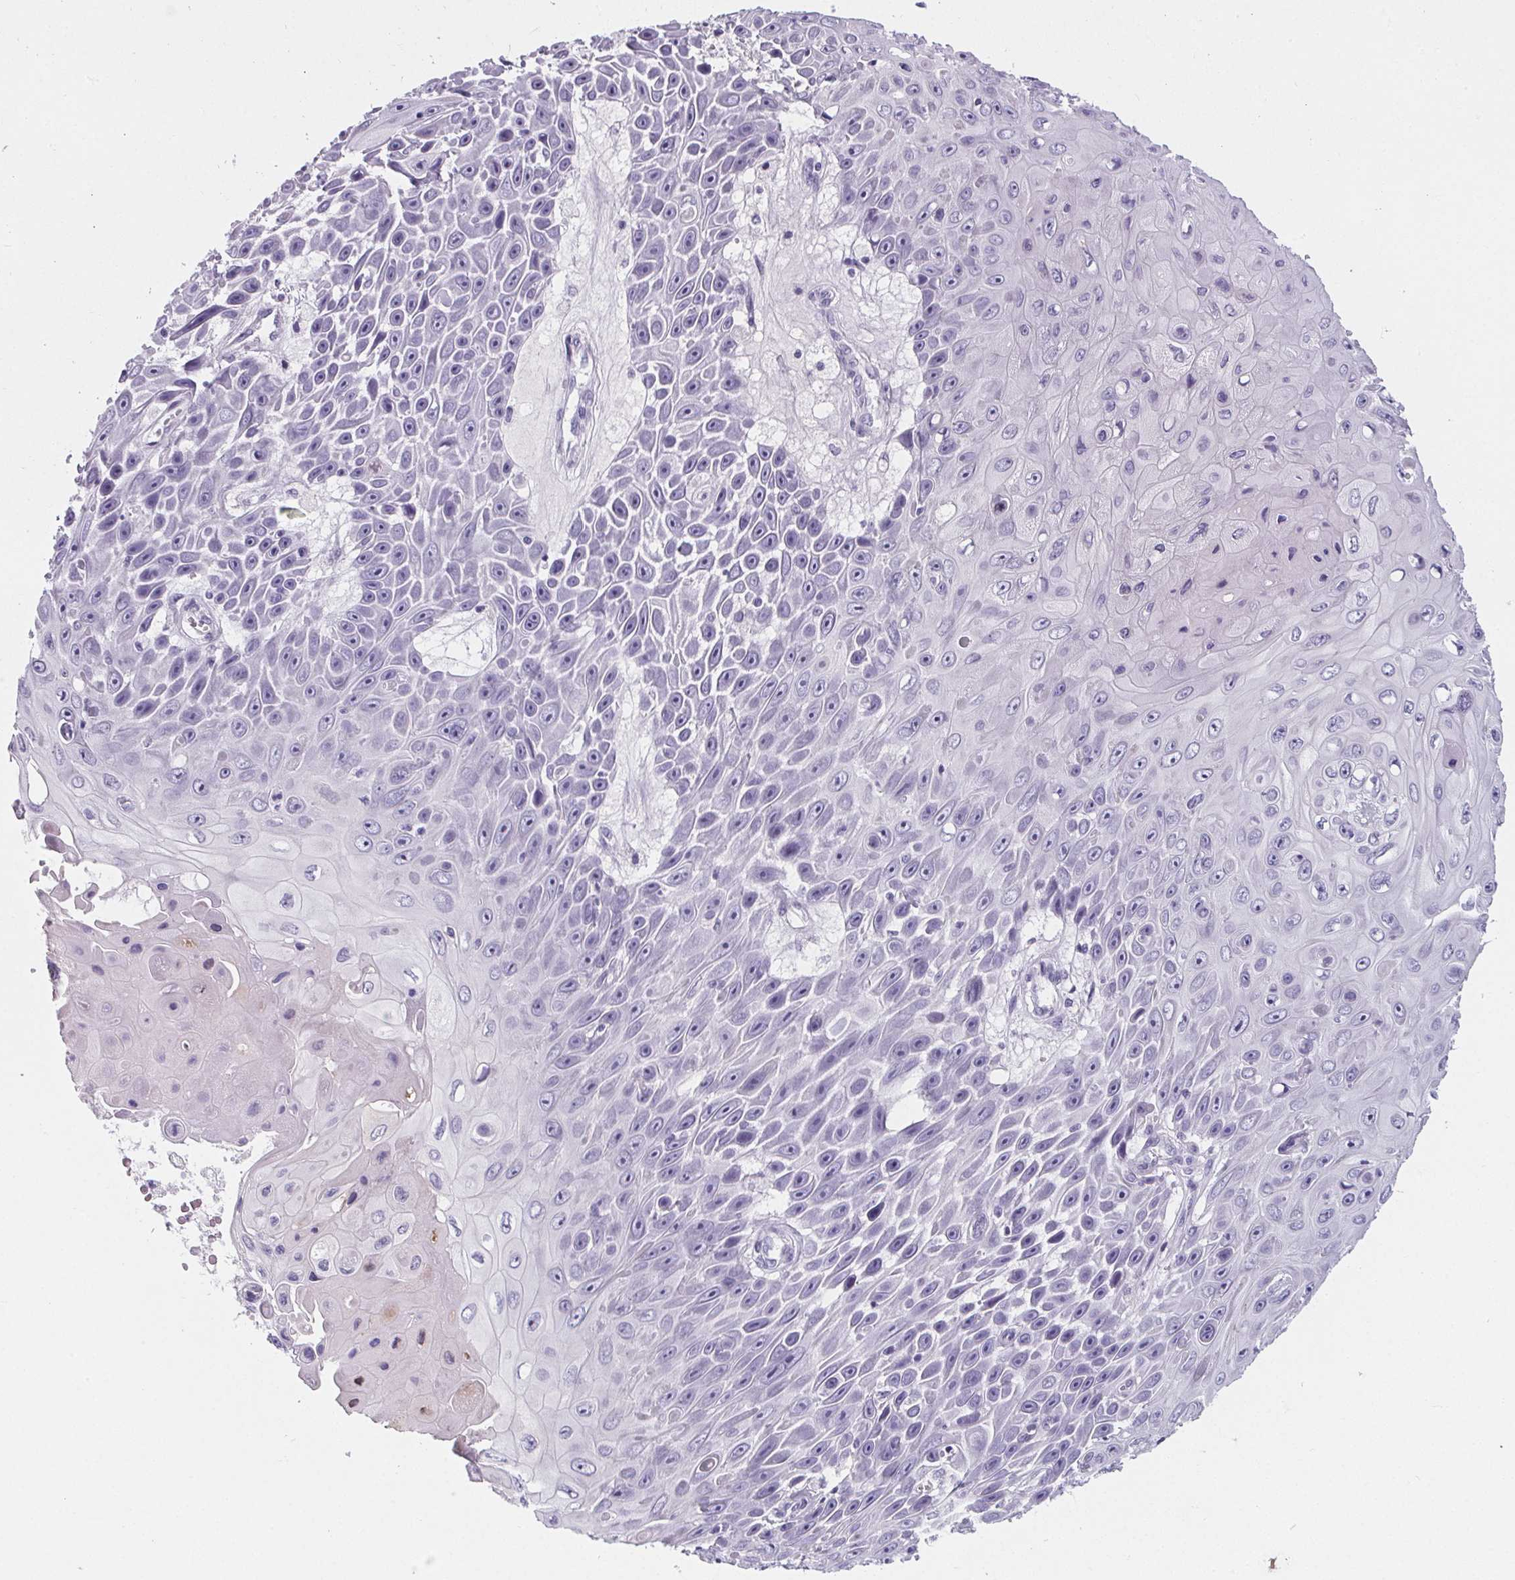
{"staining": {"intensity": "negative", "quantity": "none", "location": "none"}, "tissue": "skin cancer", "cell_type": "Tumor cells", "image_type": "cancer", "snomed": [{"axis": "morphology", "description": "Squamous cell carcinoma, NOS"}, {"axis": "topography", "description": "Skin"}], "caption": "An immunohistochemistry micrograph of squamous cell carcinoma (skin) is shown. There is no staining in tumor cells of squamous cell carcinoma (skin).", "gene": "ADRB1", "patient": {"sex": "male", "age": 82}}